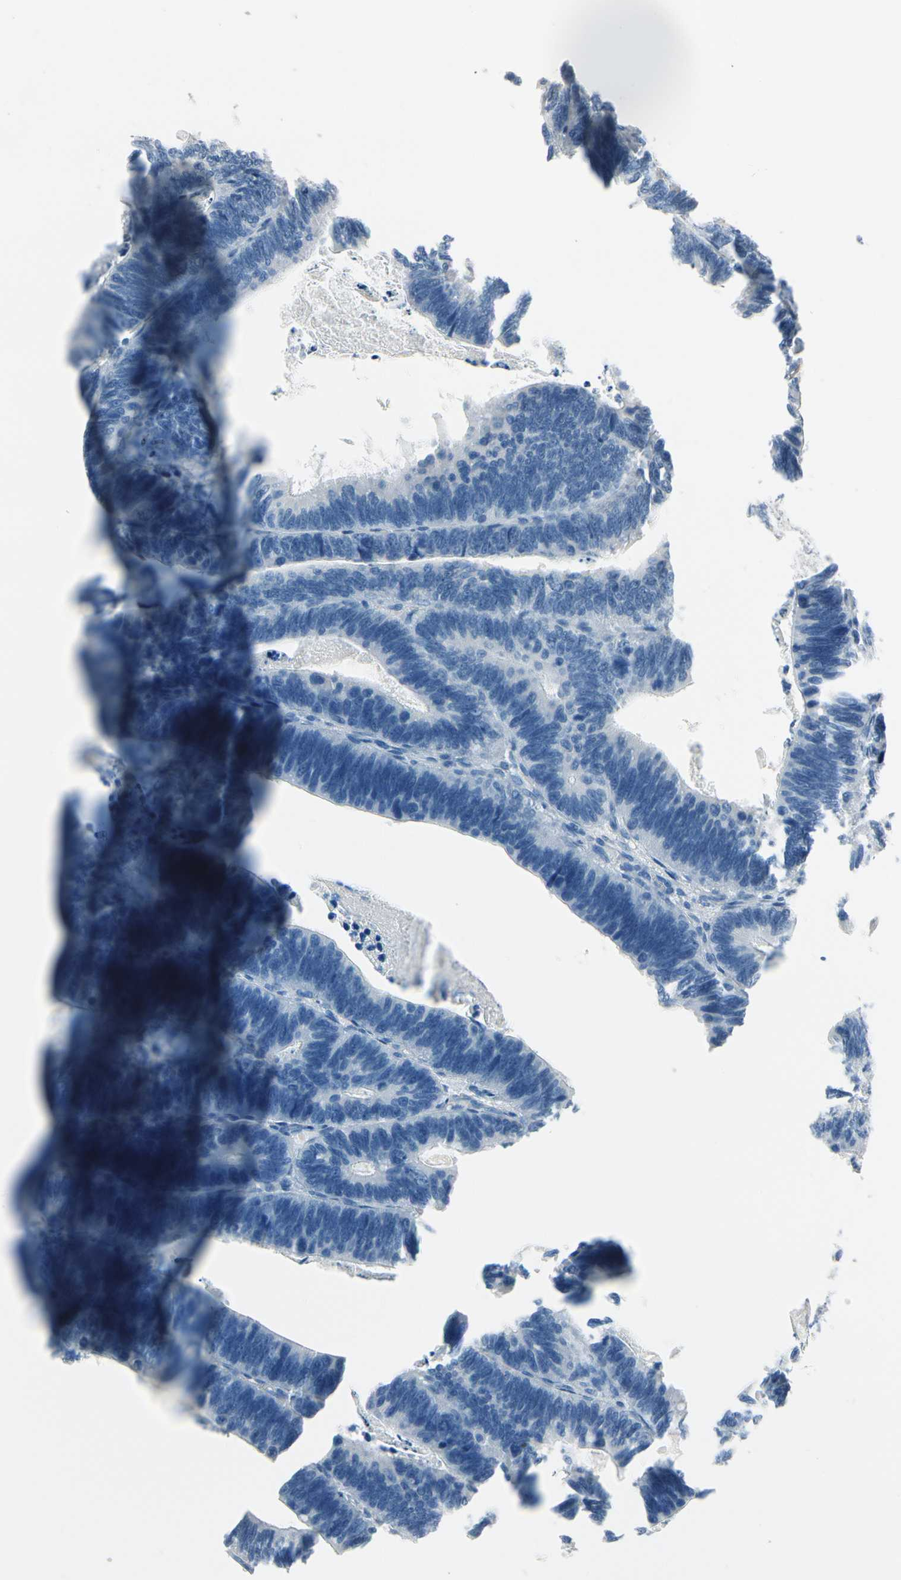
{"staining": {"intensity": "negative", "quantity": "none", "location": "none"}, "tissue": "colorectal cancer", "cell_type": "Tumor cells", "image_type": "cancer", "snomed": [{"axis": "morphology", "description": "Adenocarcinoma, NOS"}, {"axis": "topography", "description": "Colon"}], "caption": "IHC histopathology image of neoplastic tissue: human colorectal cancer (adenocarcinoma) stained with DAB (3,3'-diaminobenzidine) shows no significant protein staining in tumor cells. Nuclei are stained in blue.", "gene": "PGR", "patient": {"sex": "male", "age": 72}}